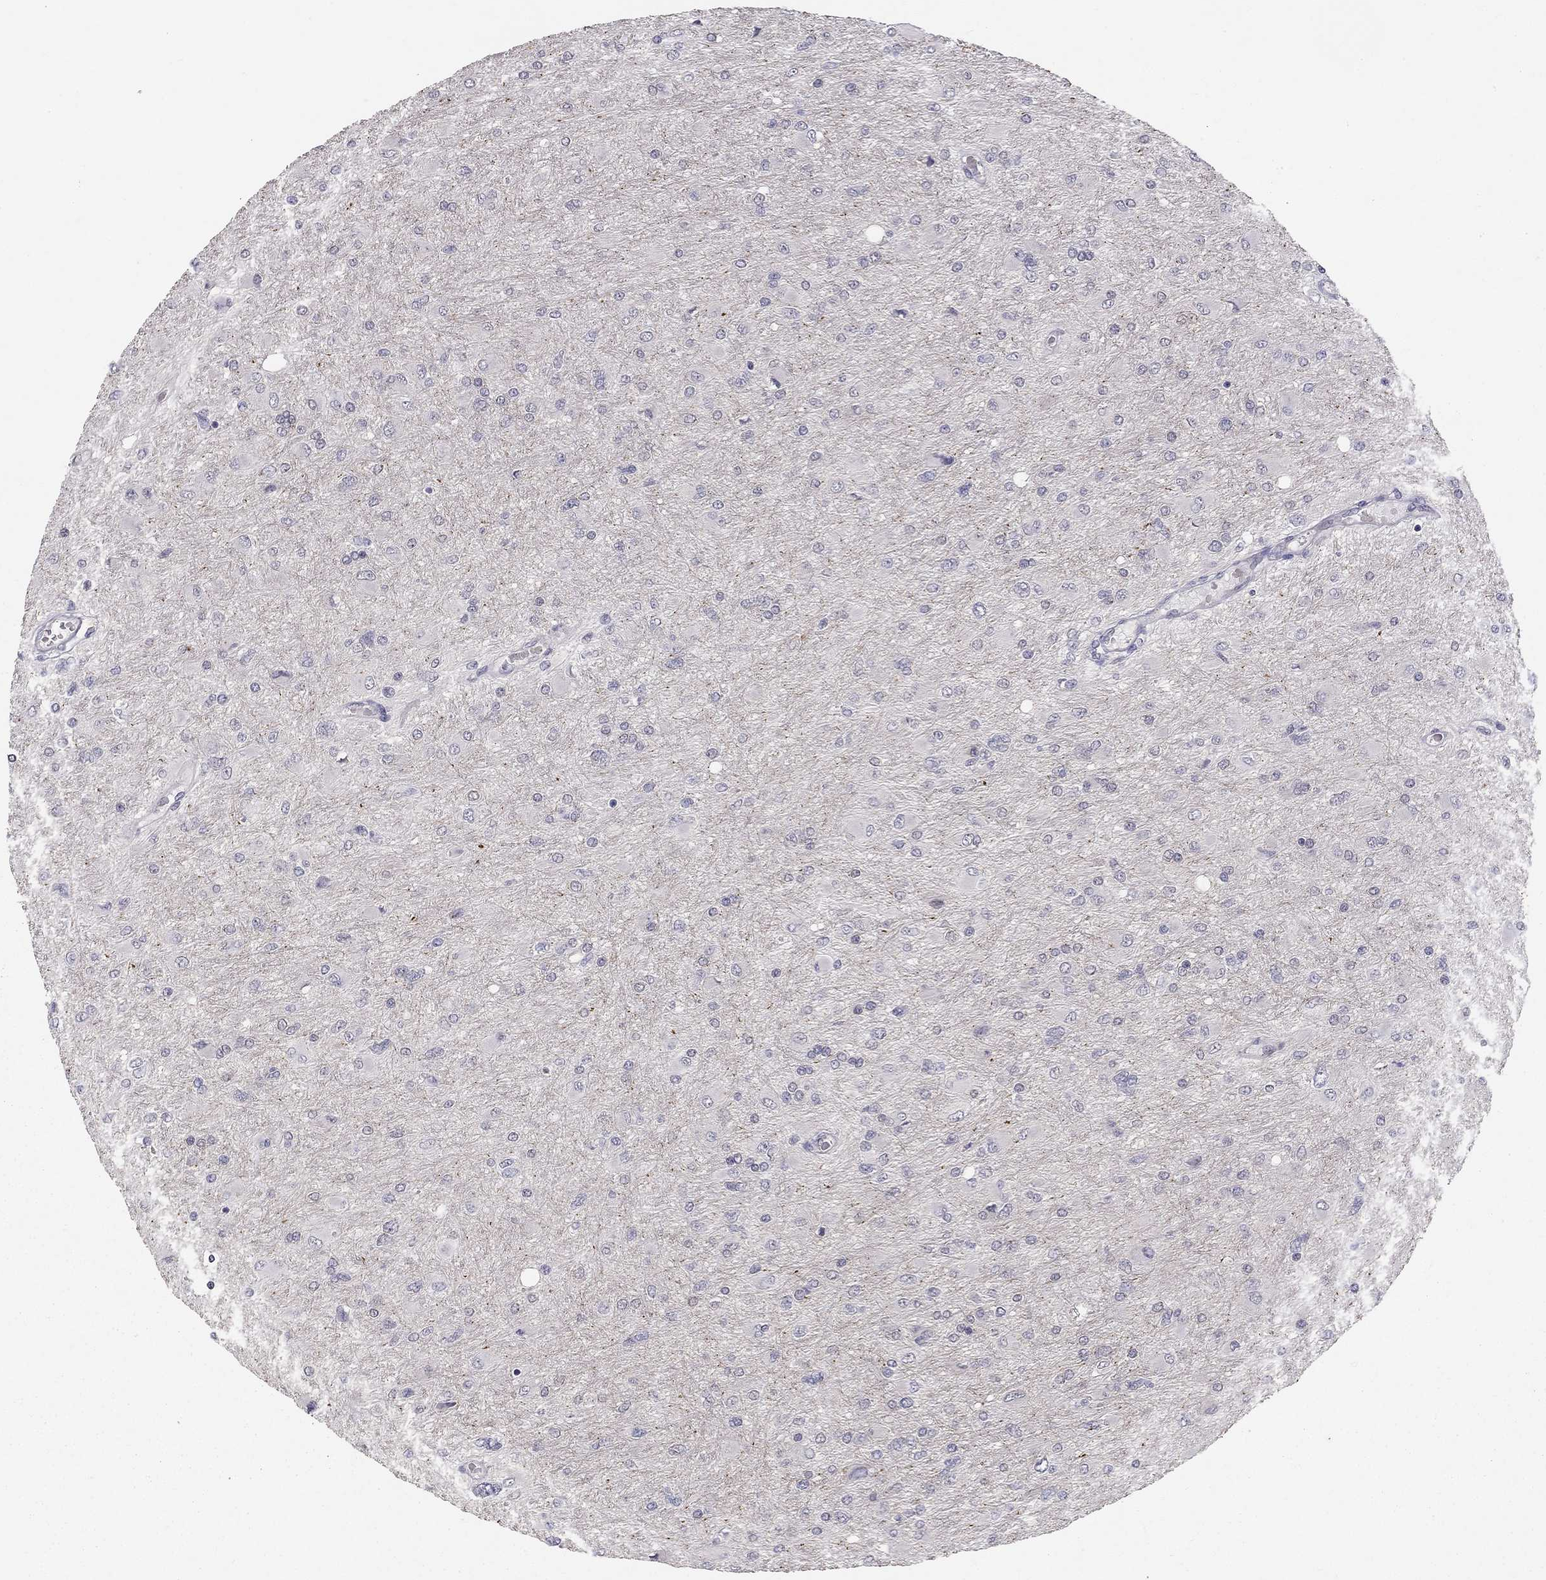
{"staining": {"intensity": "negative", "quantity": "none", "location": "none"}, "tissue": "glioma", "cell_type": "Tumor cells", "image_type": "cancer", "snomed": [{"axis": "morphology", "description": "Glioma, malignant, High grade"}, {"axis": "topography", "description": "Cerebral cortex"}], "caption": "Tumor cells show no significant protein positivity in glioma.", "gene": "STXBP6", "patient": {"sex": "female", "age": 36}}